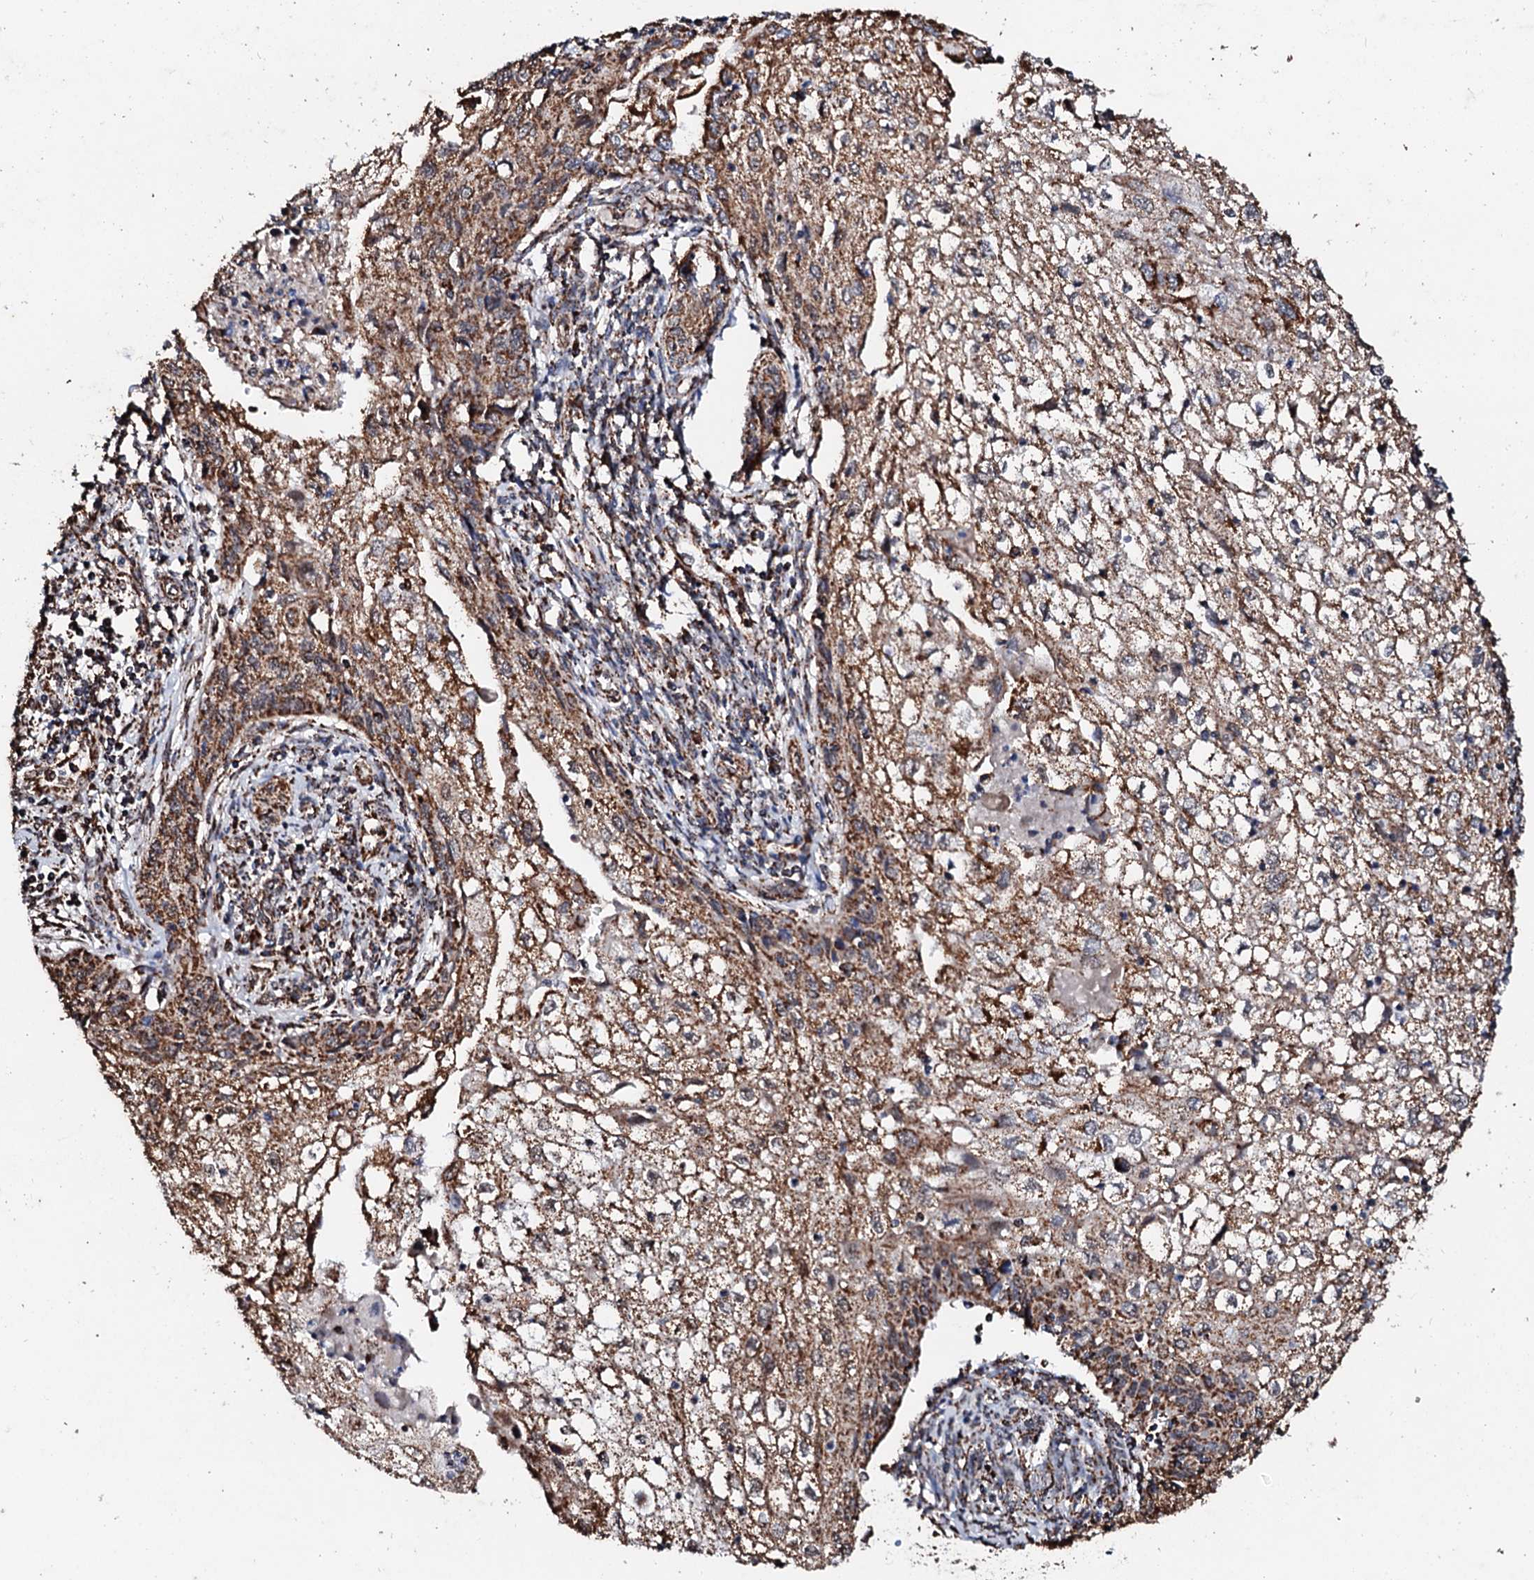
{"staining": {"intensity": "moderate", "quantity": ">75%", "location": "cytoplasmic/membranous"}, "tissue": "cervical cancer", "cell_type": "Tumor cells", "image_type": "cancer", "snomed": [{"axis": "morphology", "description": "Squamous cell carcinoma, NOS"}, {"axis": "topography", "description": "Cervix"}], "caption": "About >75% of tumor cells in human cervical cancer demonstrate moderate cytoplasmic/membranous protein expression as visualized by brown immunohistochemical staining.", "gene": "SECISBP2L", "patient": {"sex": "female", "age": 67}}